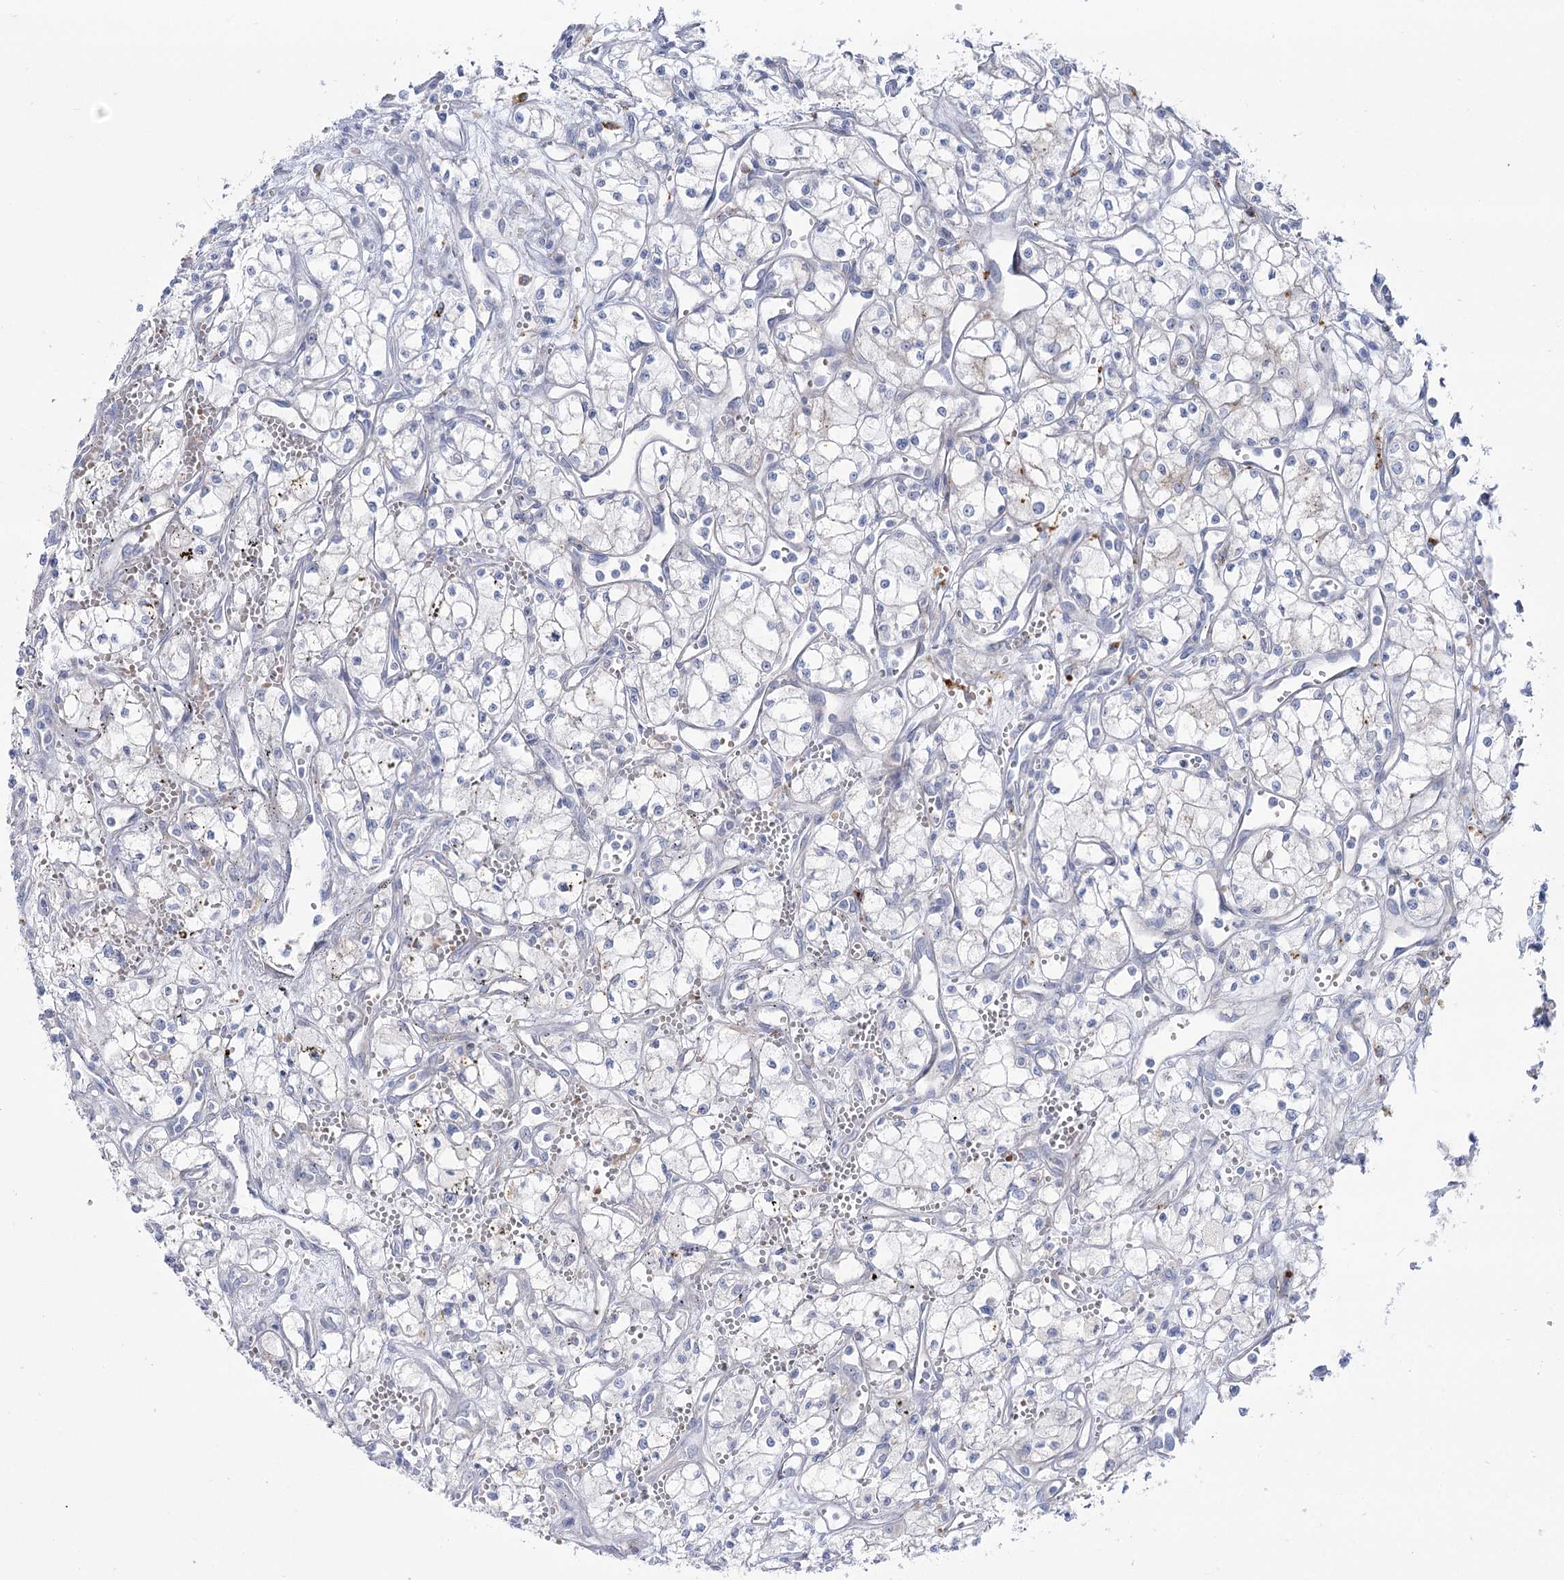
{"staining": {"intensity": "negative", "quantity": "none", "location": "none"}, "tissue": "renal cancer", "cell_type": "Tumor cells", "image_type": "cancer", "snomed": [{"axis": "morphology", "description": "Adenocarcinoma, NOS"}, {"axis": "topography", "description": "Kidney"}], "caption": "Tumor cells are negative for protein expression in human renal adenocarcinoma.", "gene": "SIAE", "patient": {"sex": "male", "age": 59}}